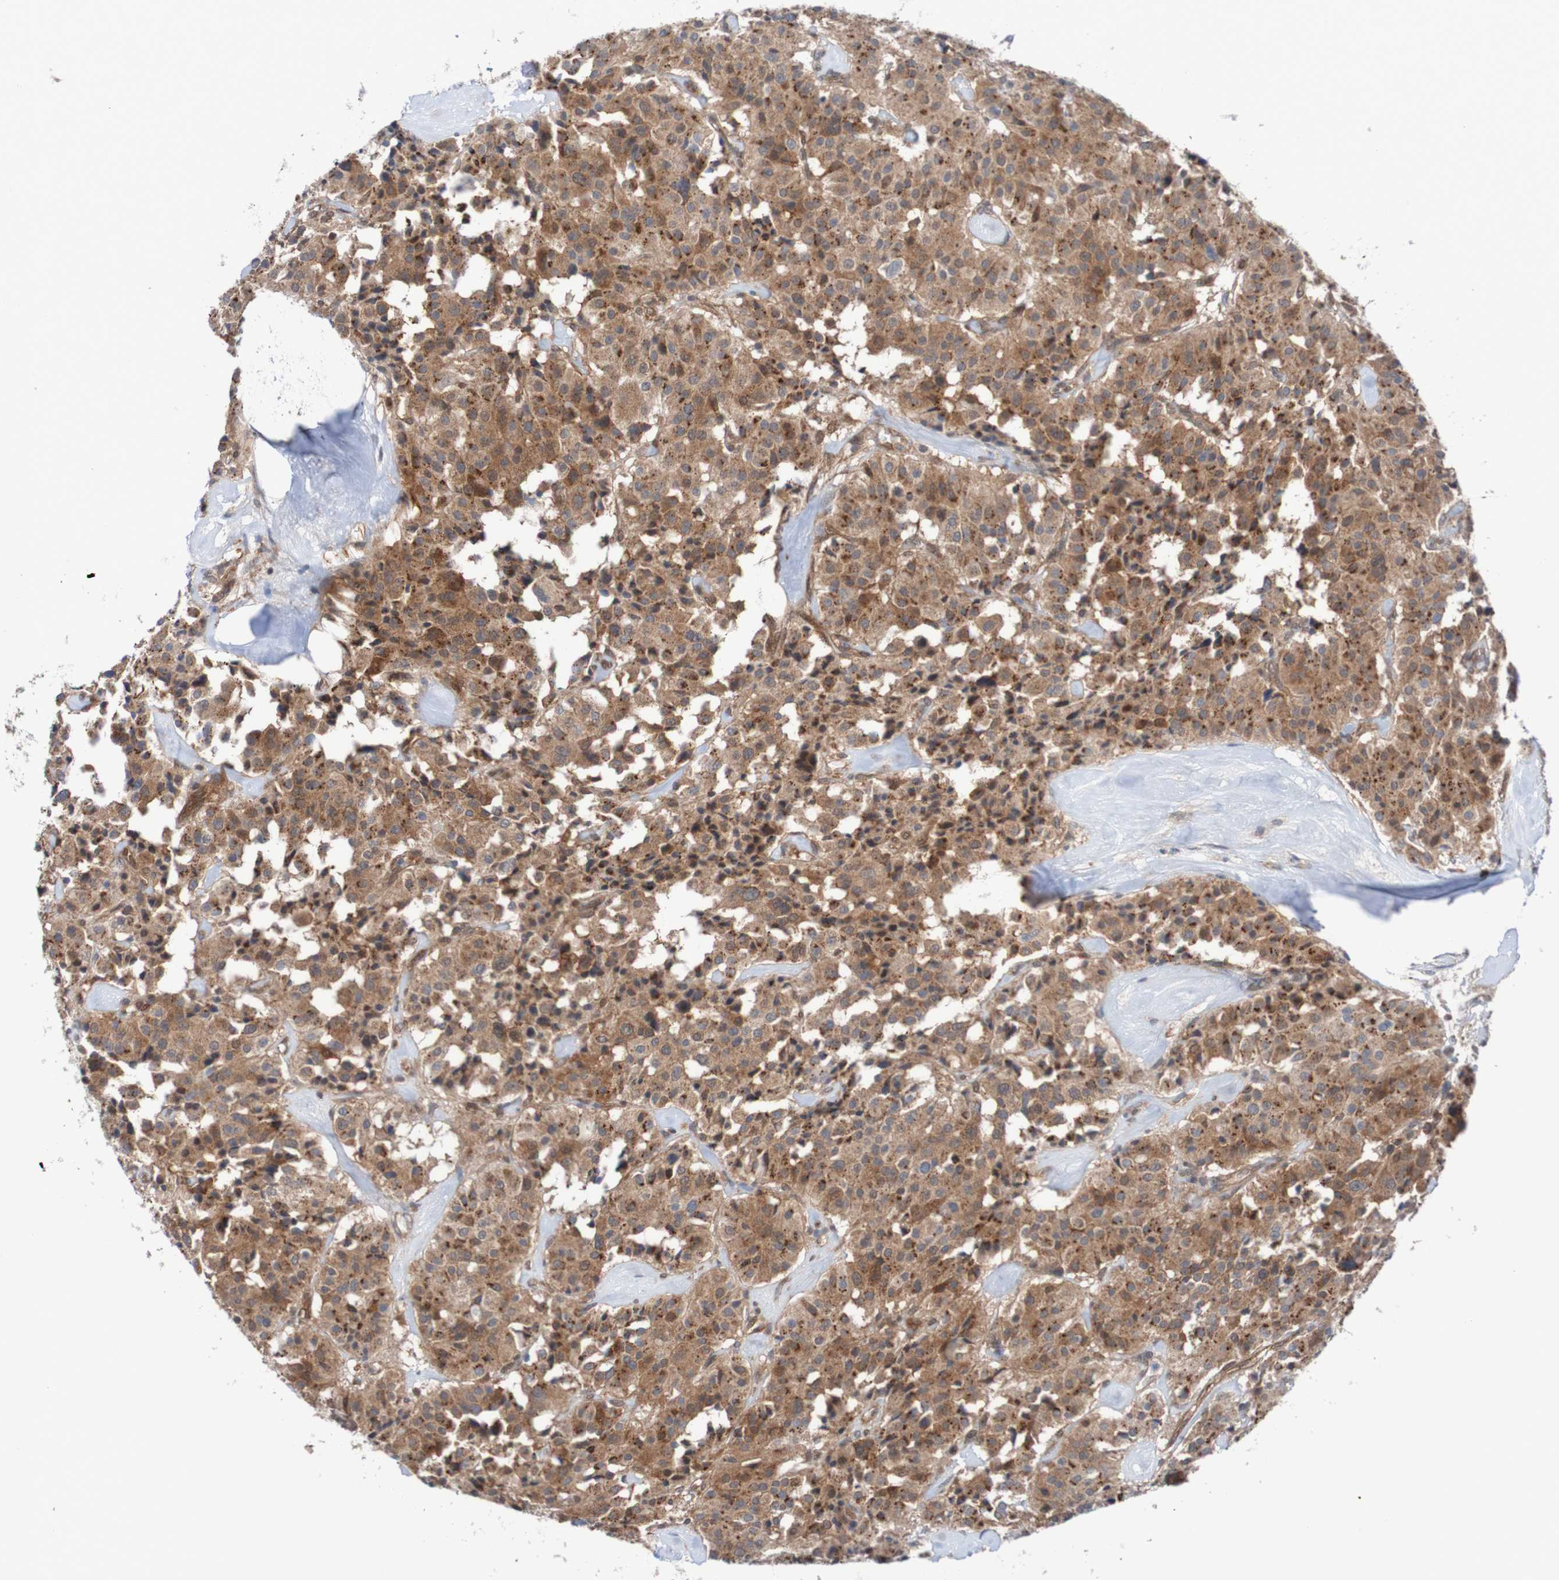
{"staining": {"intensity": "moderate", "quantity": ">75%", "location": "cytoplasmic/membranous"}, "tissue": "carcinoid", "cell_type": "Tumor cells", "image_type": "cancer", "snomed": [{"axis": "morphology", "description": "Carcinoid, malignant, NOS"}, {"axis": "topography", "description": "Lung"}], "caption": "Moderate cytoplasmic/membranous expression for a protein is seen in about >75% of tumor cells of carcinoid (malignant) using immunohistochemistry.", "gene": "RIGI", "patient": {"sex": "male", "age": 30}}